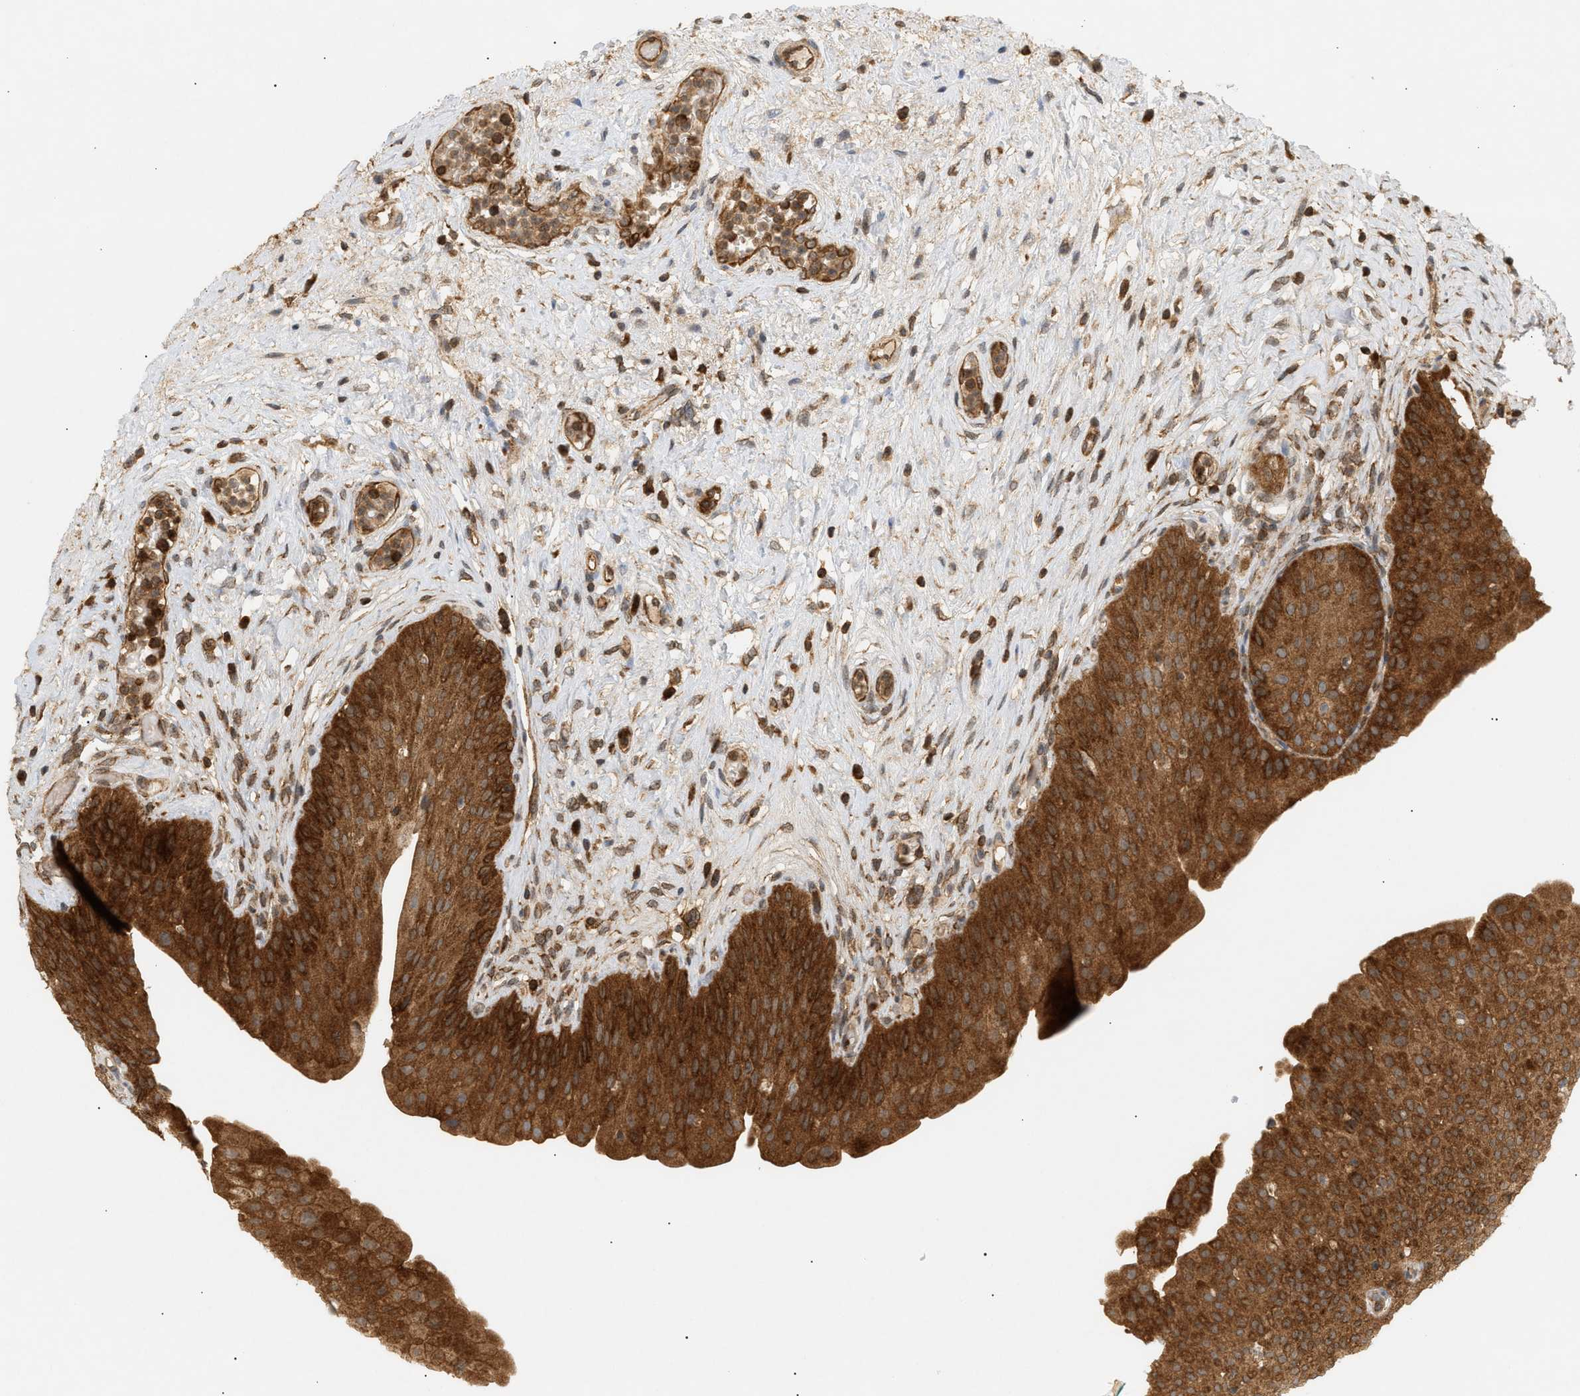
{"staining": {"intensity": "strong", "quantity": ">75%", "location": "cytoplasmic/membranous"}, "tissue": "urinary bladder", "cell_type": "Urothelial cells", "image_type": "normal", "snomed": [{"axis": "morphology", "description": "Normal tissue, NOS"}, {"axis": "topography", "description": "Urinary bladder"}], "caption": "High-power microscopy captured an immunohistochemistry (IHC) image of unremarkable urinary bladder, revealing strong cytoplasmic/membranous expression in about >75% of urothelial cells.", "gene": "SHC1", "patient": {"sex": "male", "age": 46}}